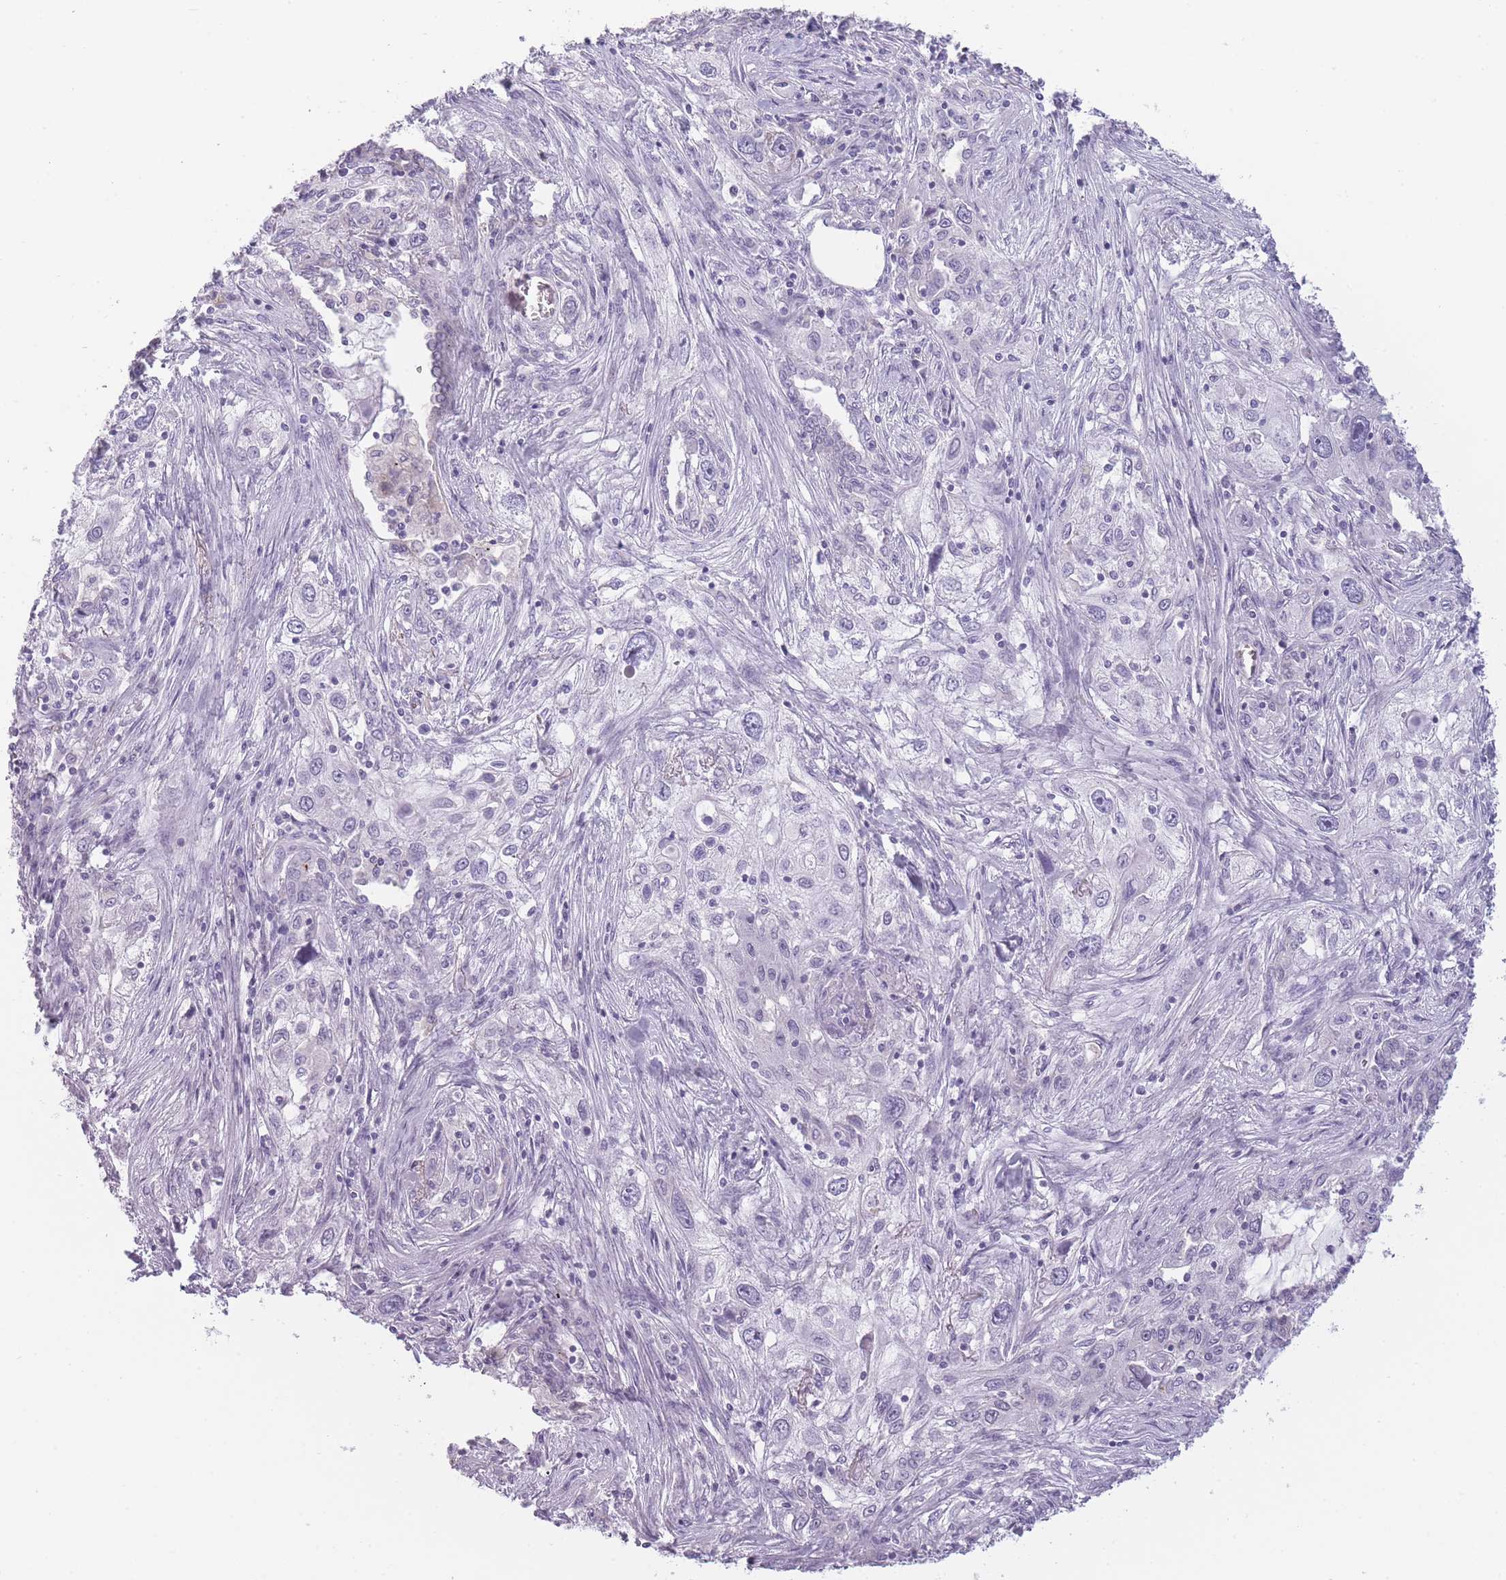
{"staining": {"intensity": "negative", "quantity": "none", "location": "none"}, "tissue": "lung cancer", "cell_type": "Tumor cells", "image_type": "cancer", "snomed": [{"axis": "morphology", "description": "Squamous cell carcinoma, NOS"}, {"axis": "topography", "description": "Lung"}], "caption": "Tumor cells are negative for brown protein staining in squamous cell carcinoma (lung).", "gene": "TMEM236", "patient": {"sex": "female", "age": 69}}